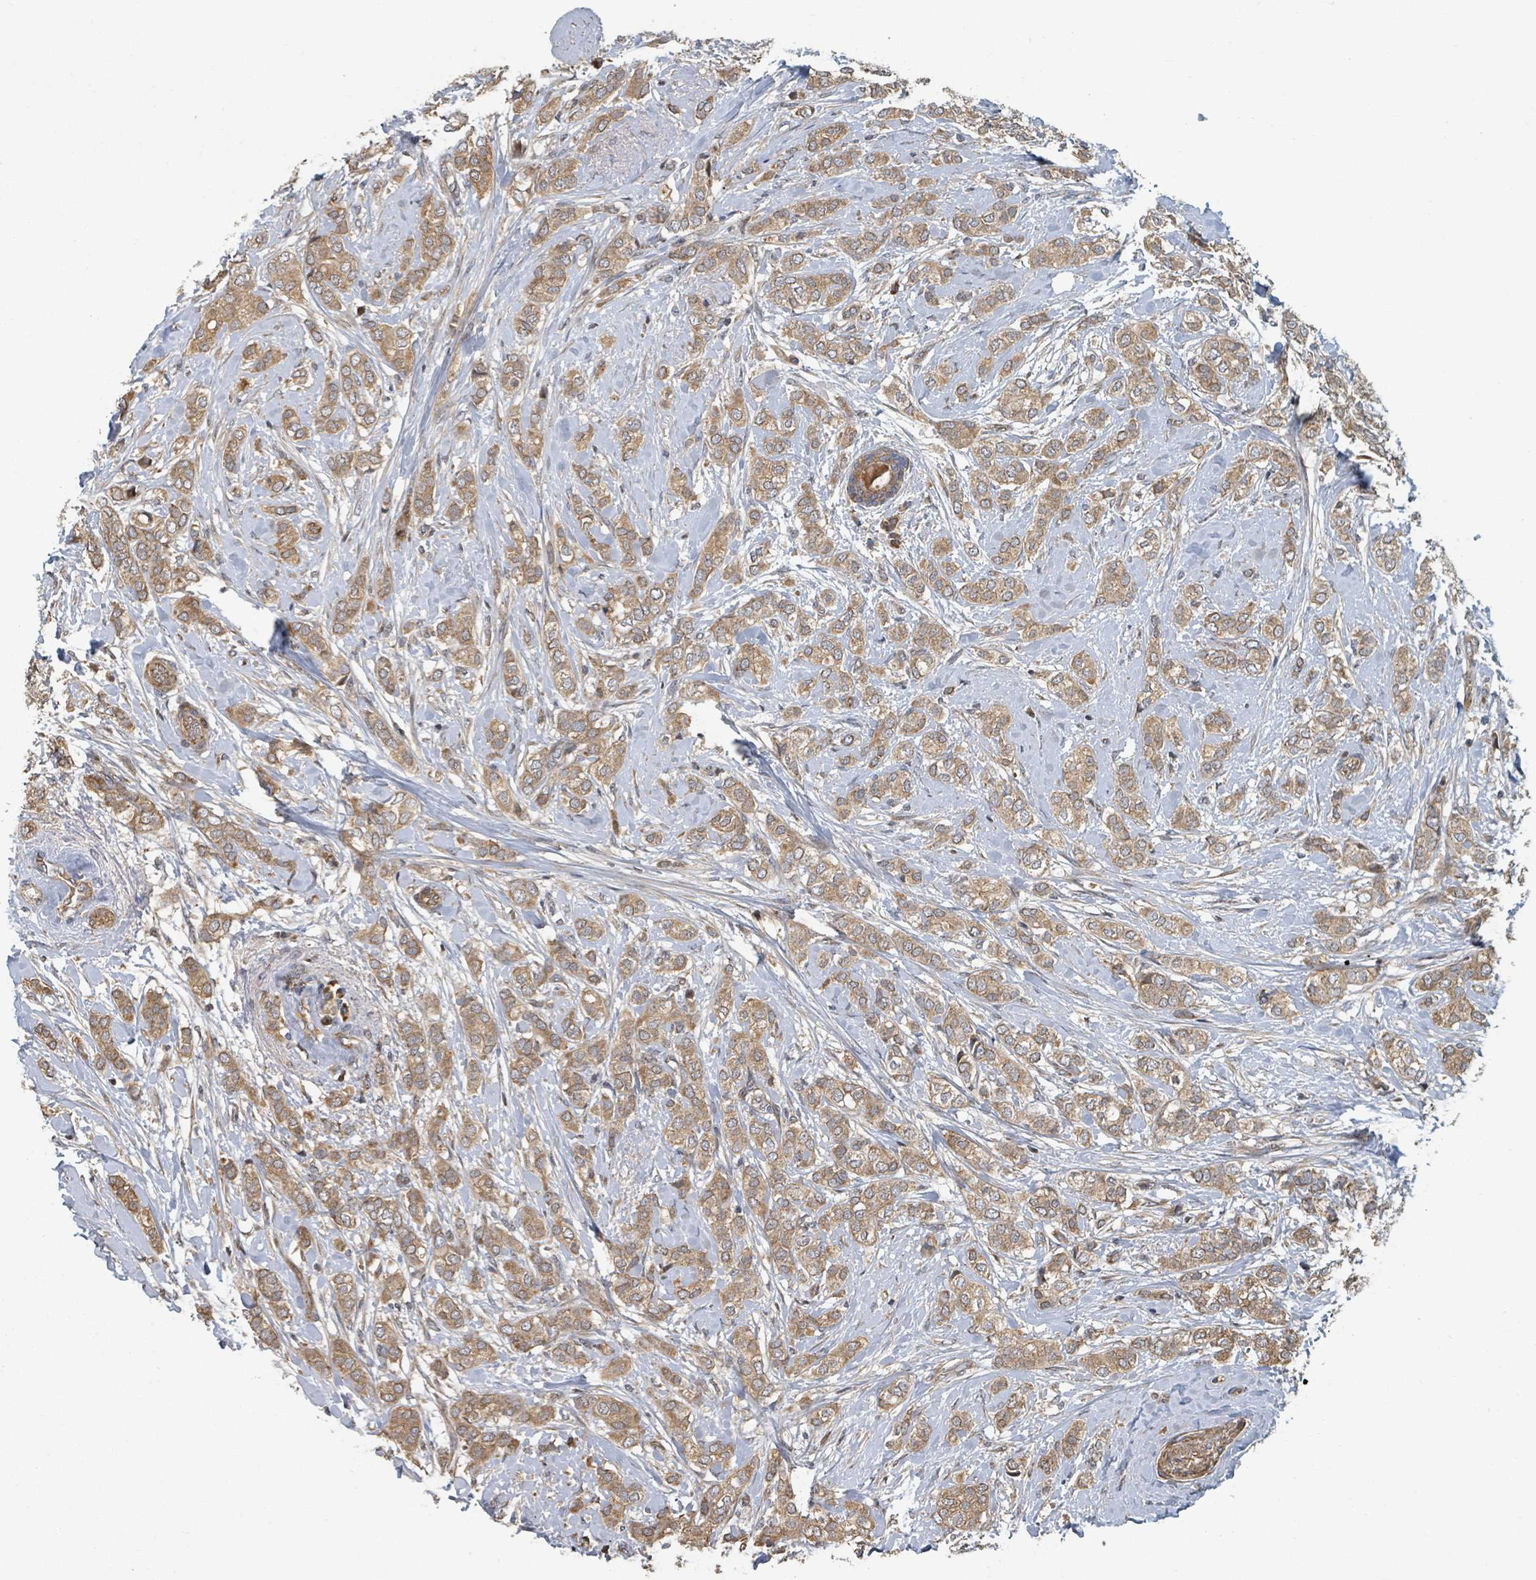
{"staining": {"intensity": "moderate", "quantity": ">75%", "location": "cytoplasmic/membranous"}, "tissue": "breast cancer", "cell_type": "Tumor cells", "image_type": "cancer", "snomed": [{"axis": "morphology", "description": "Duct carcinoma"}, {"axis": "topography", "description": "Breast"}], "caption": "Immunohistochemistry staining of breast cancer, which demonstrates medium levels of moderate cytoplasmic/membranous expression in approximately >75% of tumor cells indicating moderate cytoplasmic/membranous protein staining. The staining was performed using DAB (brown) for protein detection and nuclei were counterstained in hematoxylin (blue).", "gene": "DPM1", "patient": {"sex": "female", "age": 73}}